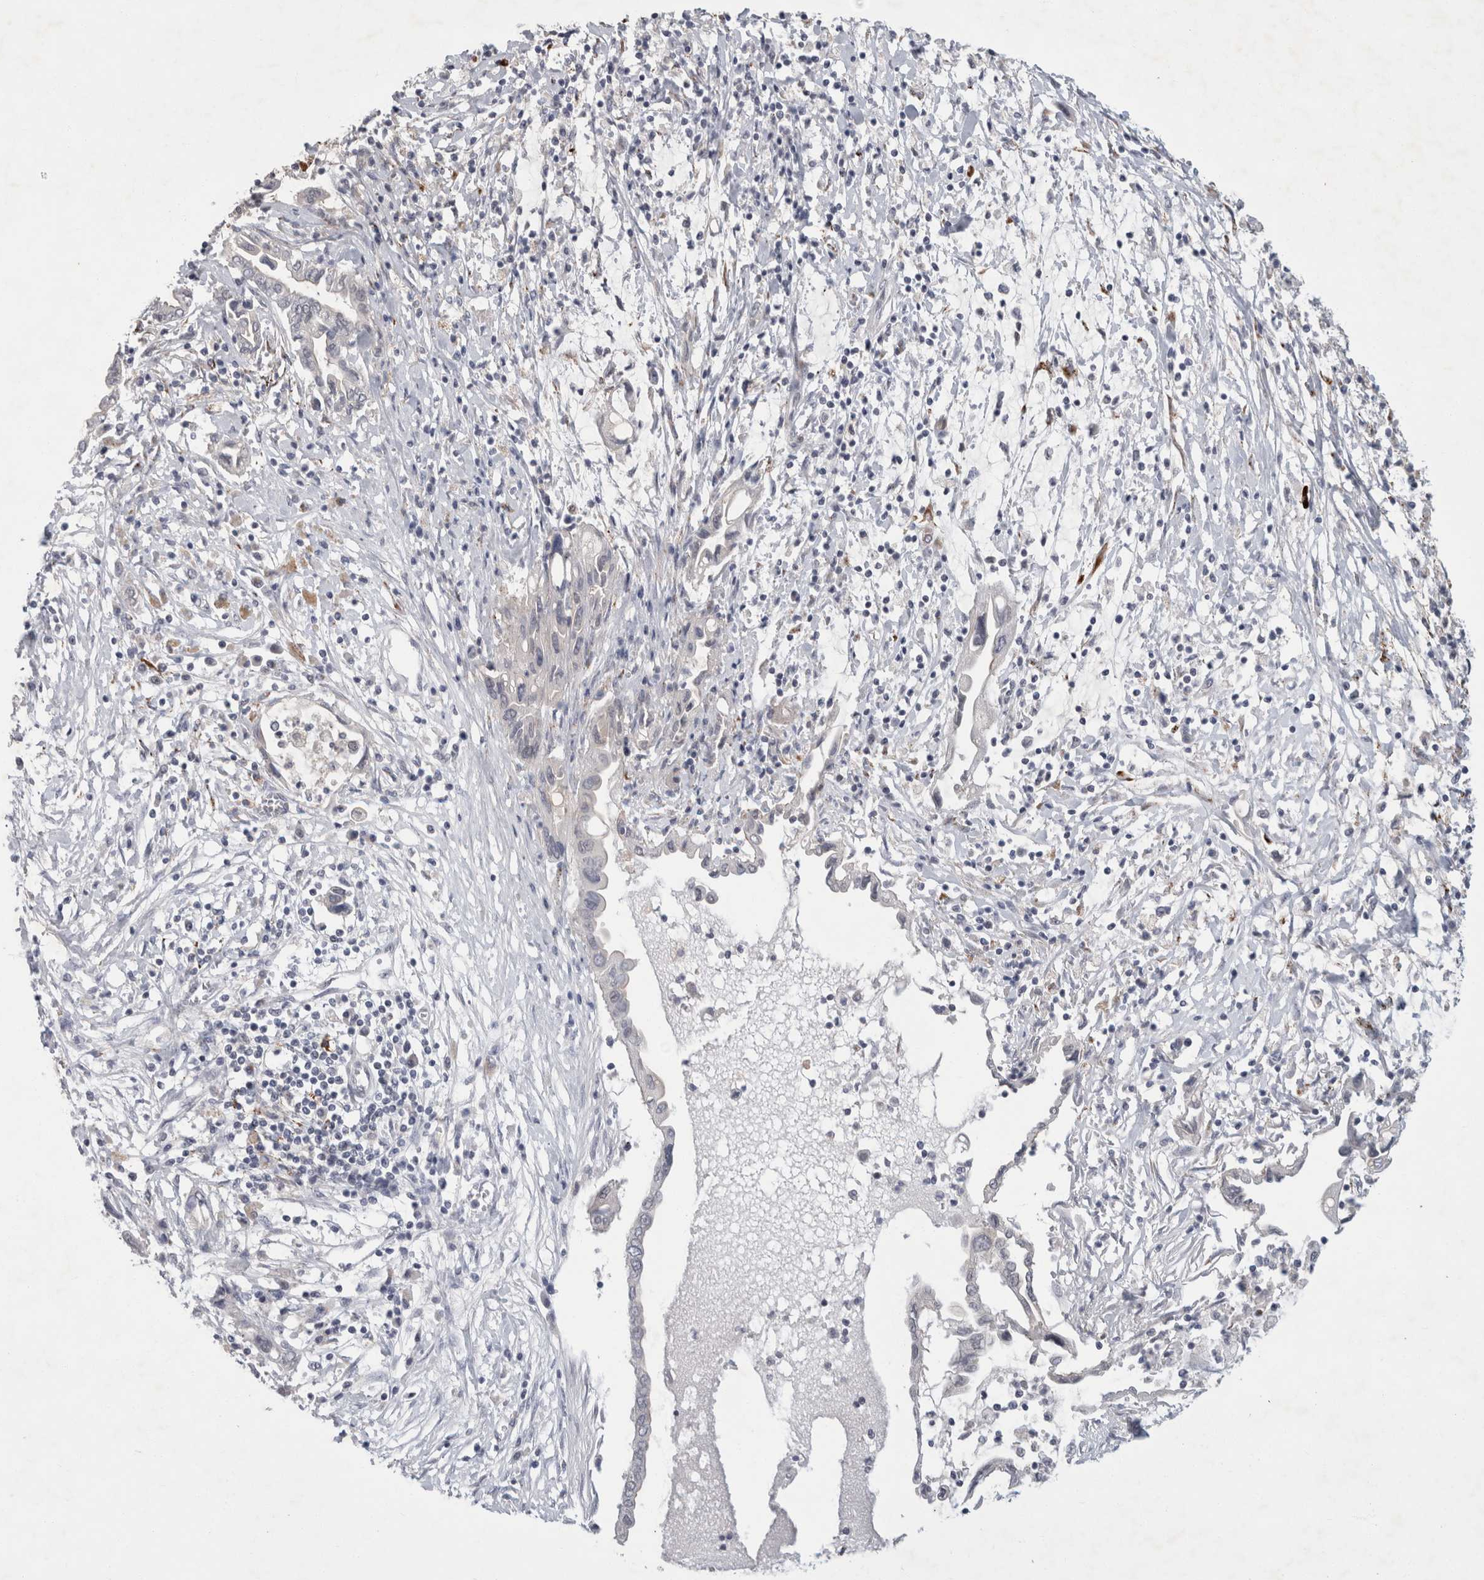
{"staining": {"intensity": "negative", "quantity": "none", "location": "none"}, "tissue": "pancreatic cancer", "cell_type": "Tumor cells", "image_type": "cancer", "snomed": [{"axis": "morphology", "description": "Adenocarcinoma, NOS"}, {"axis": "topography", "description": "Pancreas"}], "caption": "This is an immunohistochemistry (IHC) histopathology image of human pancreatic cancer (adenocarcinoma). There is no expression in tumor cells.", "gene": "NIPA1", "patient": {"sex": "female", "age": 57}}